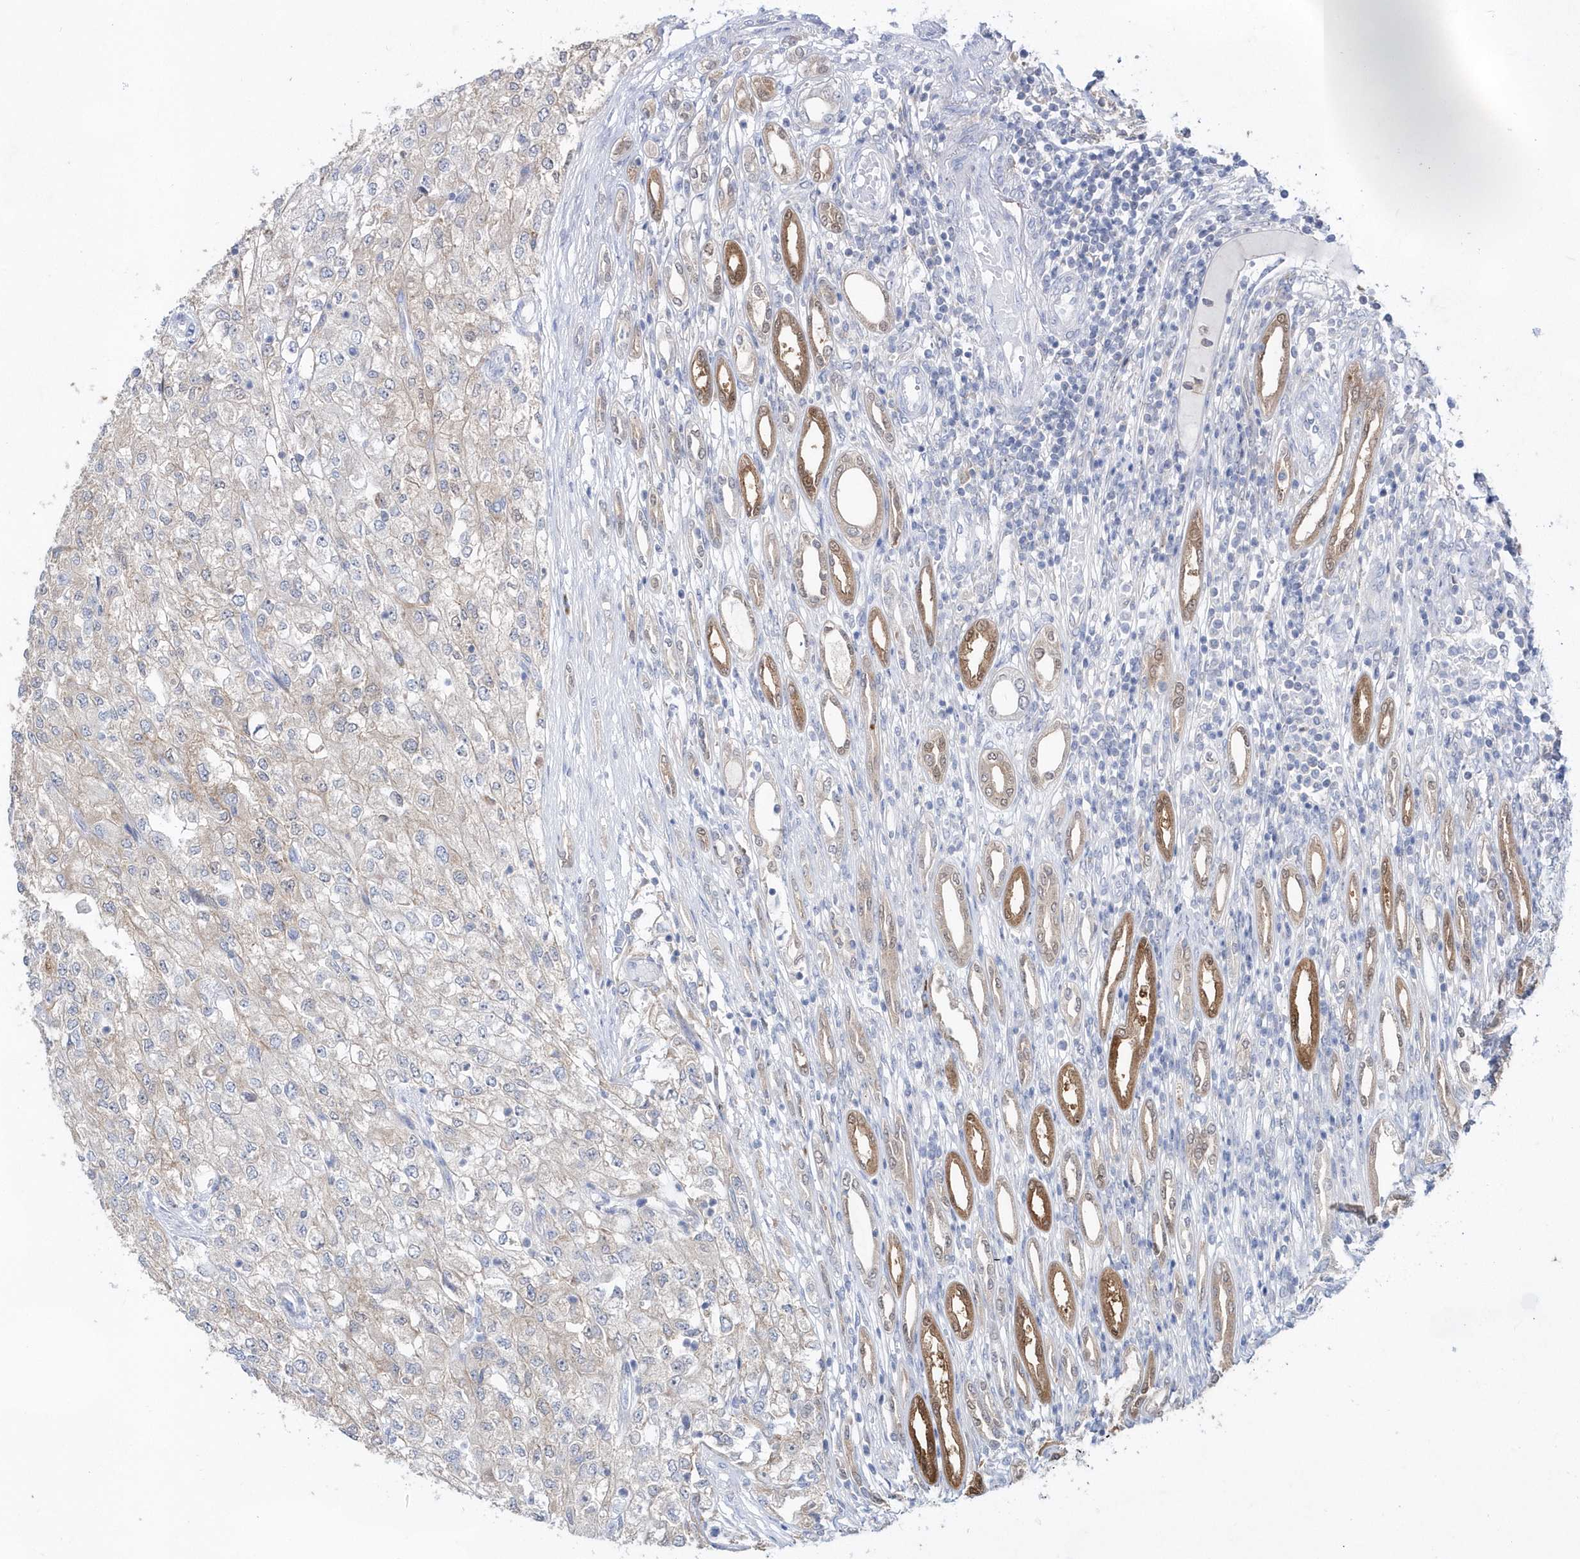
{"staining": {"intensity": "weak", "quantity": "<25%", "location": "cytoplasmic/membranous"}, "tissue": "renal cancer", "cell_type": "Tumor cells", "image_type": "cancer", "snomed": [{"axis": "morphology", "description": "Adenocarcinoma, NOS"}, {"axis": "topography", "description": "Kidney"}], "caption": "Tumor cells show no significant protein staining in adenocarcinoma (renal).", "gene": "BDH2", "patient": {"sex": "female", "age": 54}}